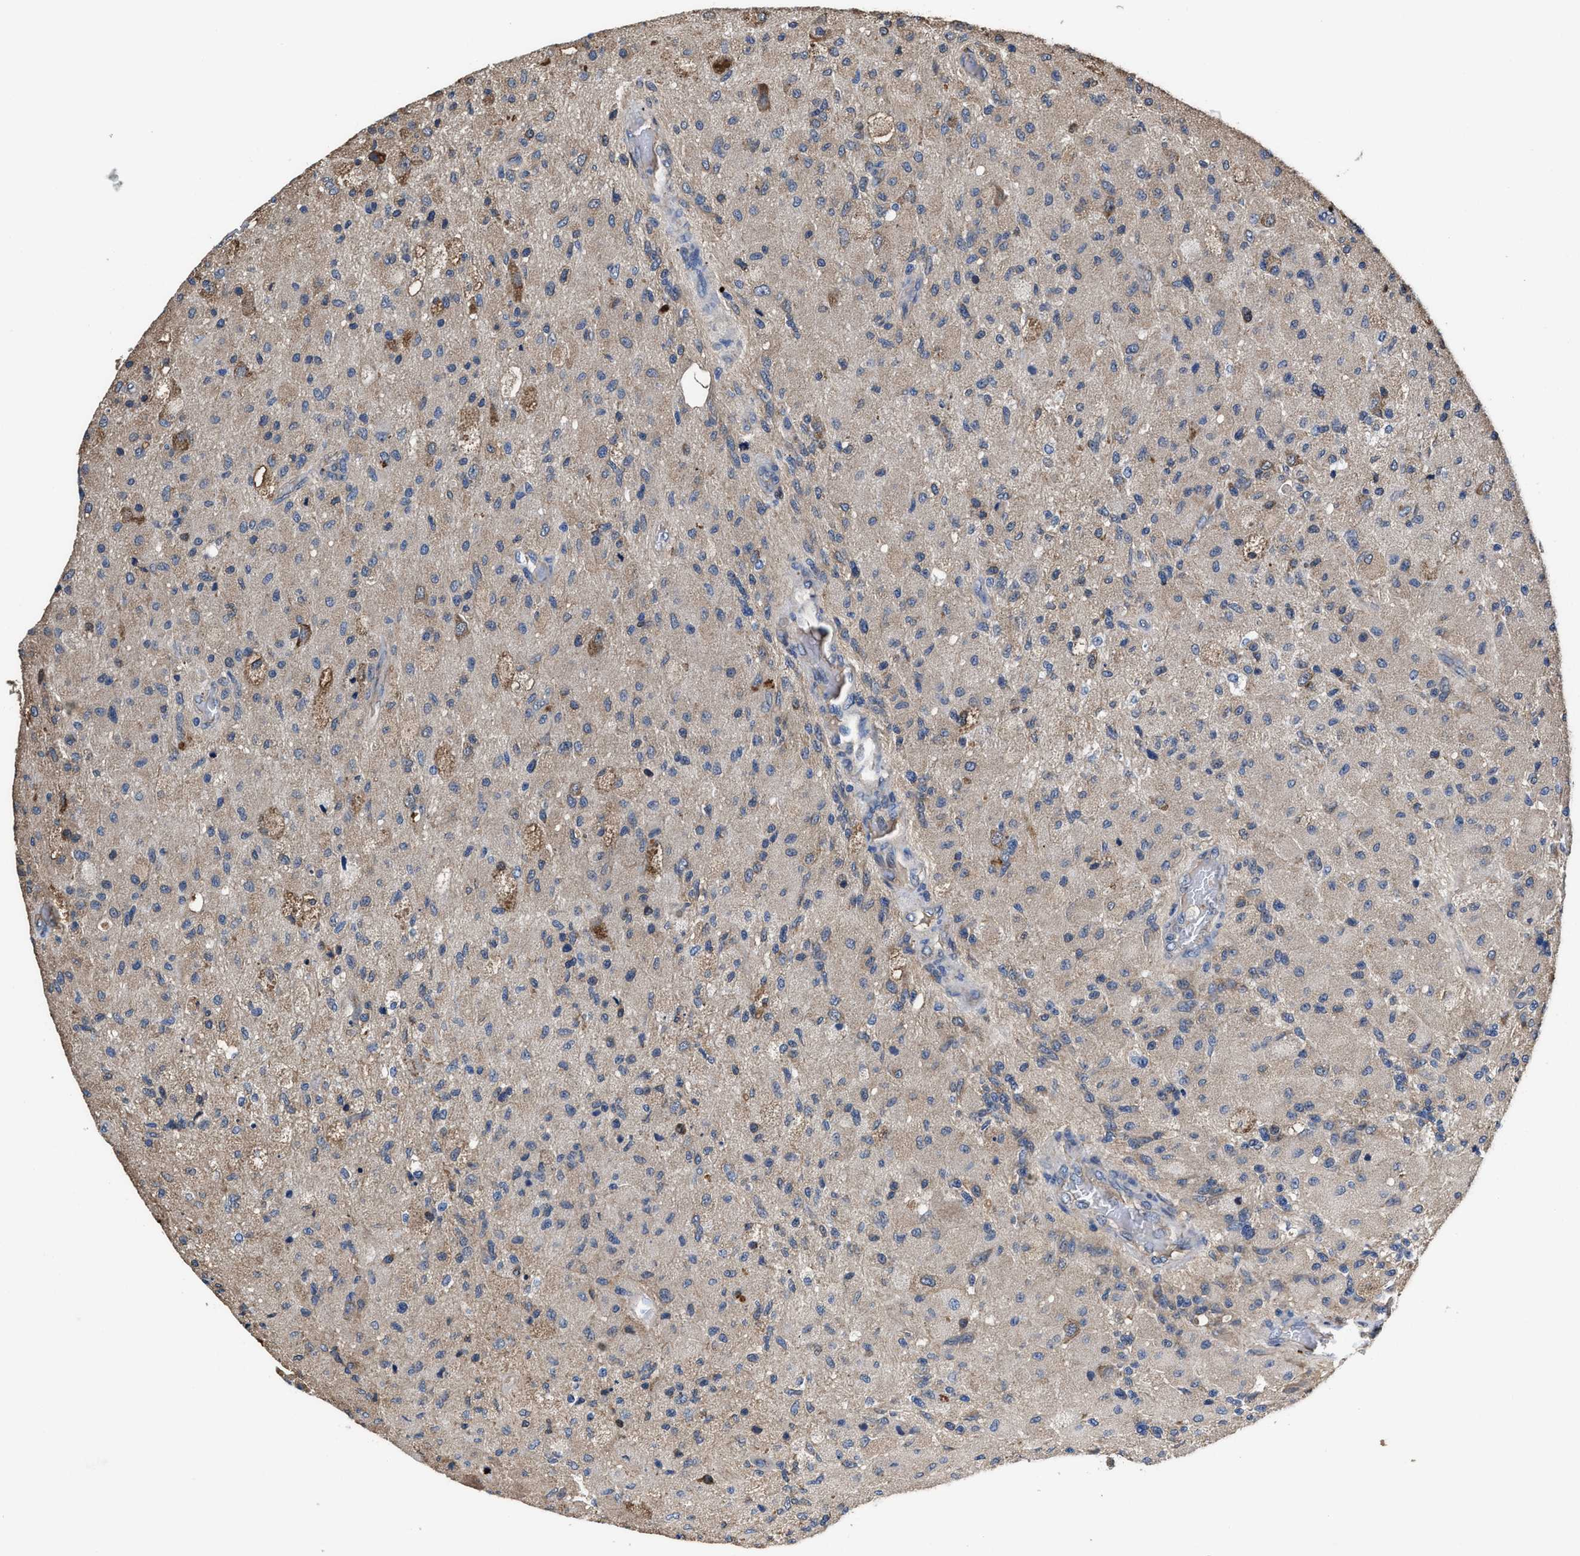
{"staining": {"intensity": "weak", "quantity": "<25%", "location": "cytoplasmic/membranous"}, "tissue": "glioma", "cell_type": "Tumor cells", "image_type": "cancer", "snomed": [{"axis": "morphology", "description": "Normal tissue, NOS"}, {"axis": "morphology", "description": "Glioma, malignant, High grade"}, {"axis": "topography", "description": "Cerebral cortex"}], "caption": "High magnification brightfield microscopy of glioma stained with DAB (brown) and counterstained with hematoxylin (blue): tumor cells show no significant expression. (DAB immunohistochemistry (IHC) visualized using brightfield microscopy, high magnification).", "gene": "IDNK", "patient": {"sex": "male", "age": 77}}